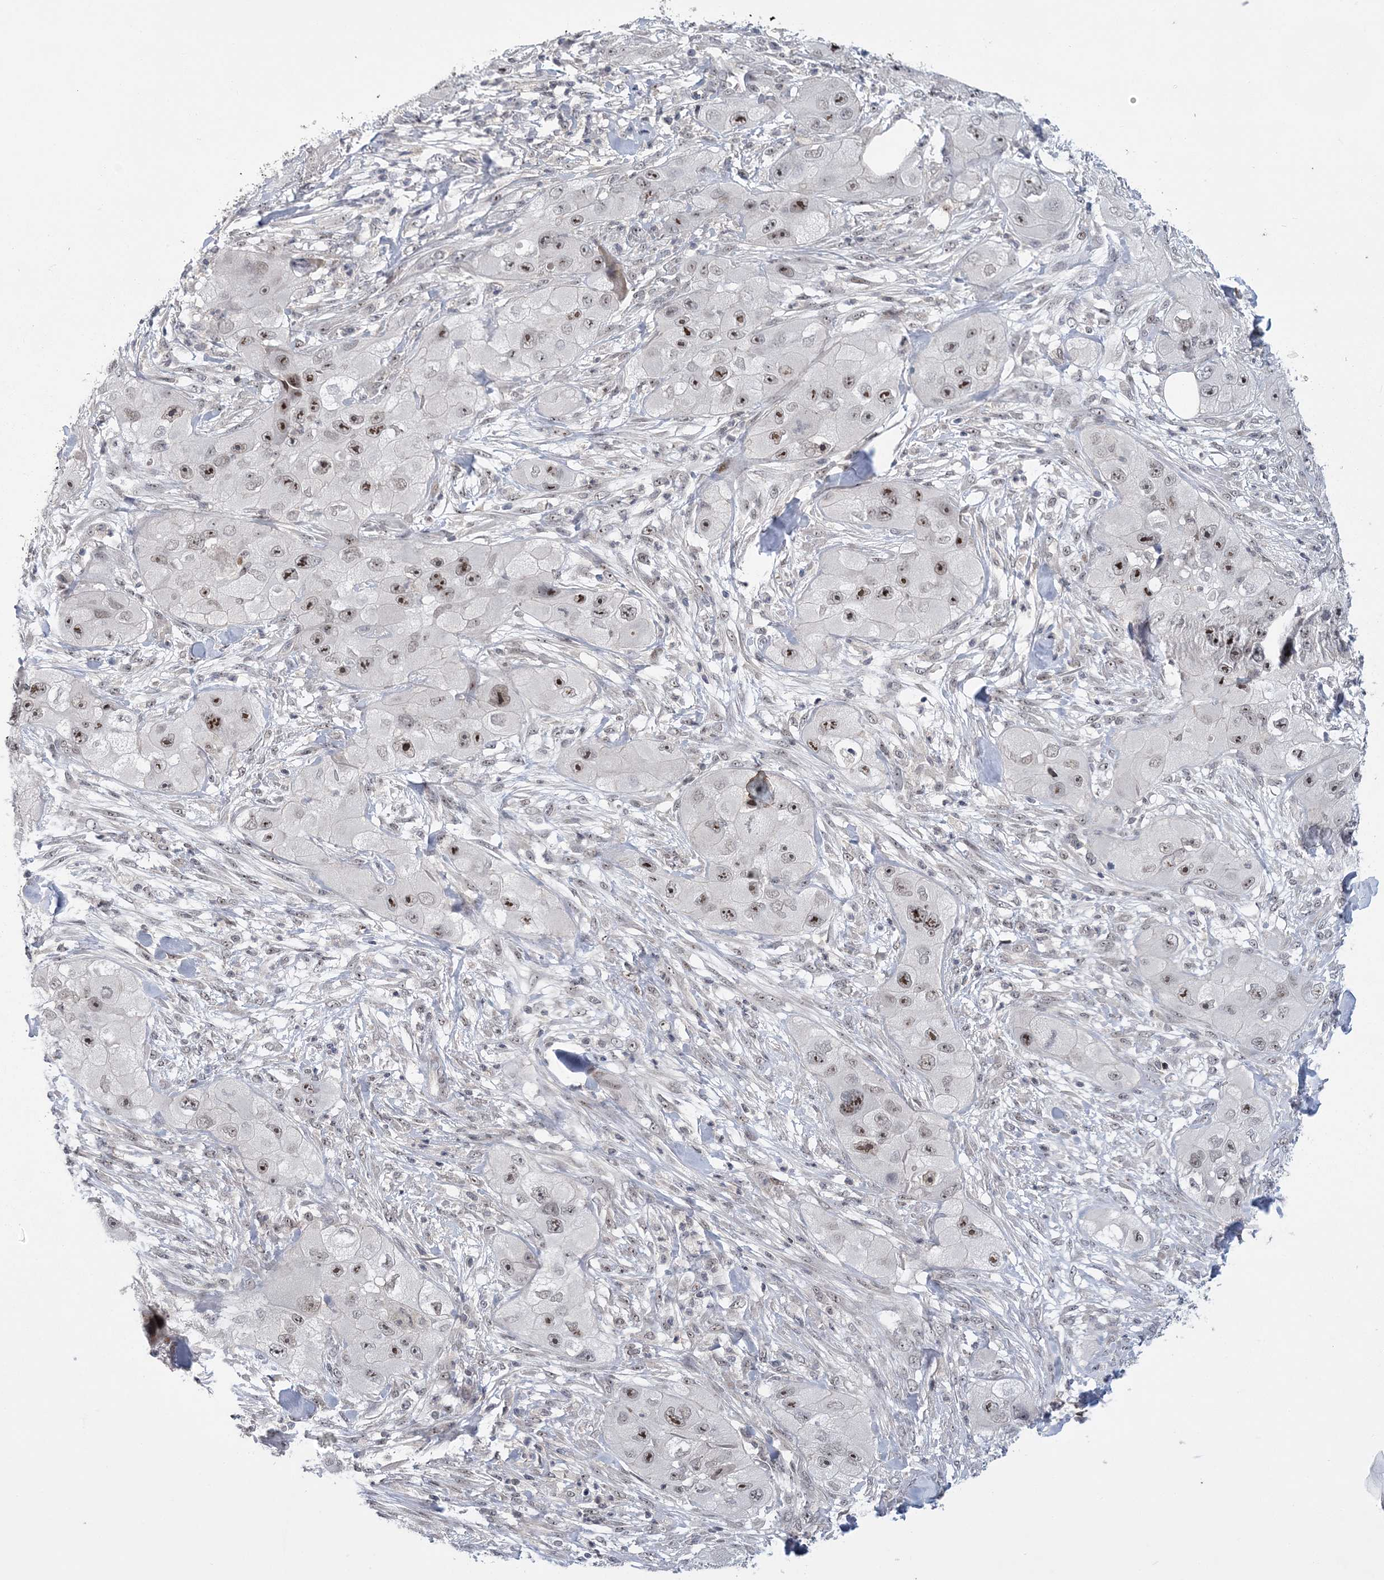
{"staining": {"intensity": "moderate", "quantity": ">75%", "location": "nuclear"}, "tissue": "skin cancer", "cell_type": "Tumor cells", "image_type": "cancer", "snomed": [{"axis": "morphology", "description": "Squamous cell carcinoma, NOS"}, {"axis": "topography", "description": "Skin"}, {"axis": "topography", "description": "Subcutis"}], "caption": "High-power microscopy captured an IHC image of skin cancer (squamous cell carcinoma), revealing moderate nuclear staining in approximately >75% of tumor cells.", "gene": "HOMEZ", "patient": {"sex": "male", "age": 73}}